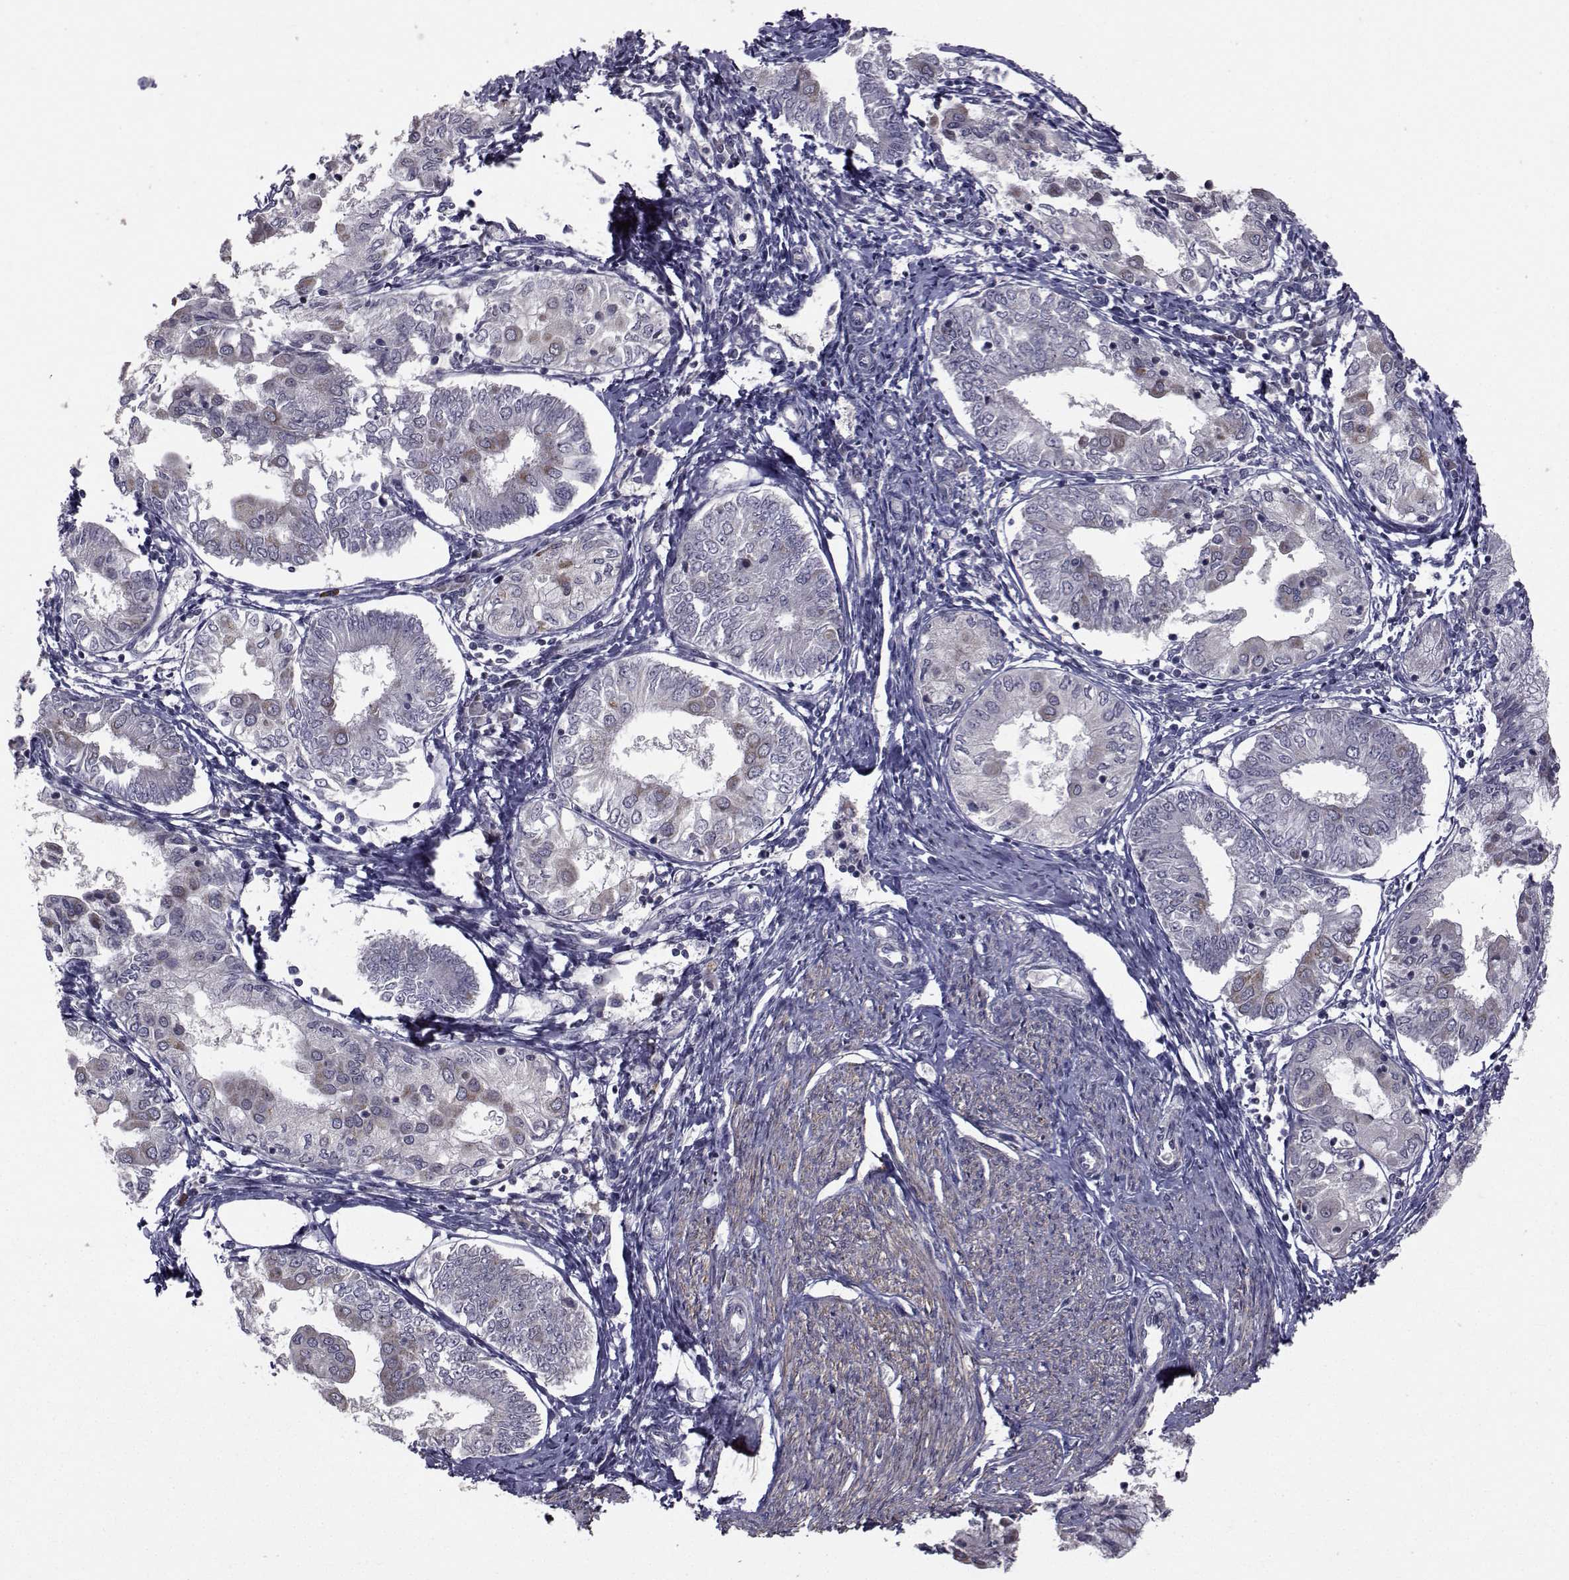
{"staining": {"intensity": "negative", "quantity": "none", "location": "none"}, "tissue": "endometrial cancer", "cell_type": "Tumor cells", "image_type": "cancer", "snomed": [{"axis": "morphology", "description": "Adenocarcinoma, NOS"}, {"axis": "topography", "description": "Endometrium"}], "caption": "Tumor cells show no significant expression in endometrial cancer.", "gene": "FDXR", "patient": {"sex": "female", "age": 68}}